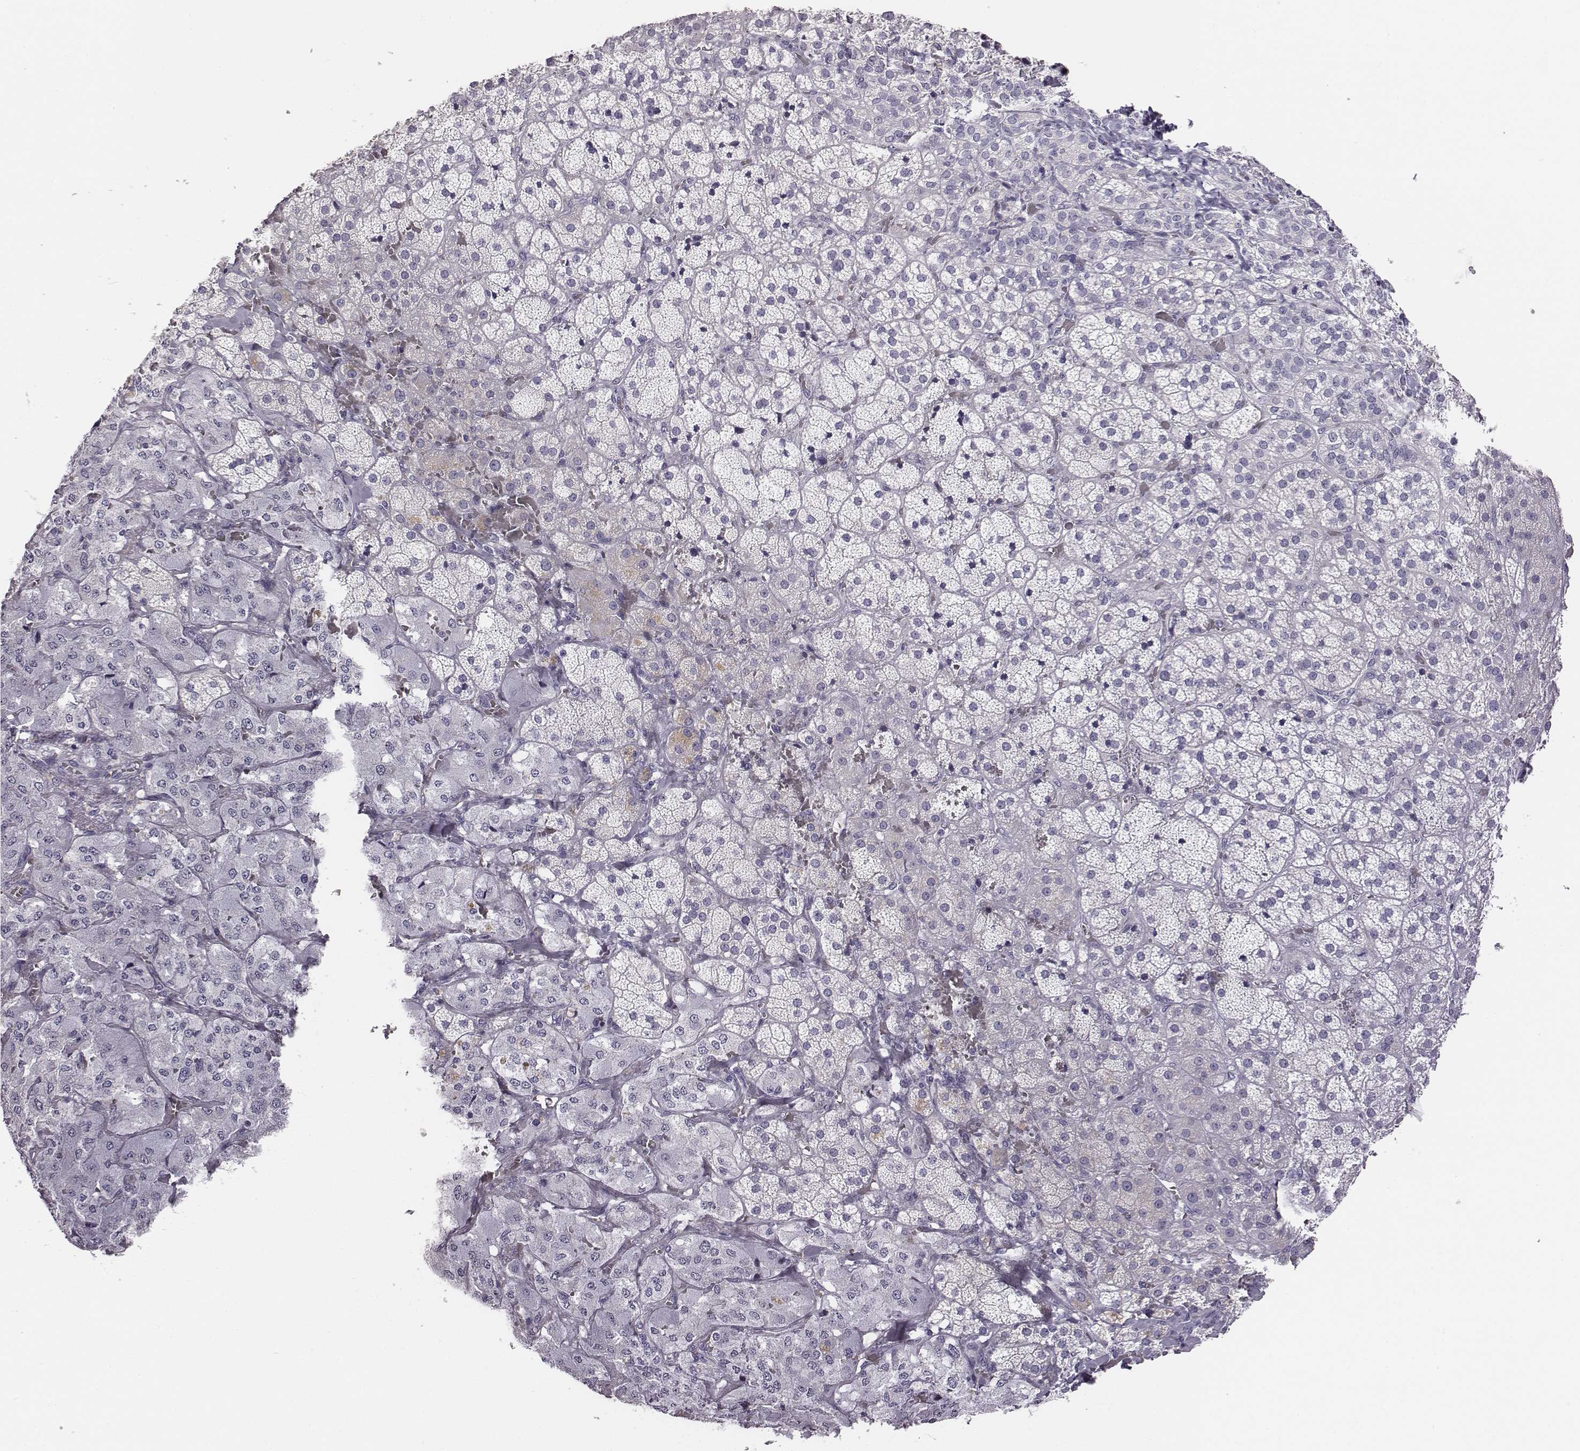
{"staining": {"intensity": "negative", "quantity": "none", "location": "none"}, "tissue": "adrenal gland", "cell_type": "Glandular cells", "image_type": "normal", "snomed": [{"axis": "morphology", "description": "Normal tissue, NOS"}, {"axis": "topography", "description": "Adrenal gland"}], "caption": "DAB immunohistochemical staining of normal adrenal gland exhibits no significant expression in glandular cells. (Stains: DAB IHC with hematoxylin counter stain, Microscopy: brightfield microscopy at high magnification).", "gene": "ENSG00000290147", "patient": {"sex": "male", "age": 57}}